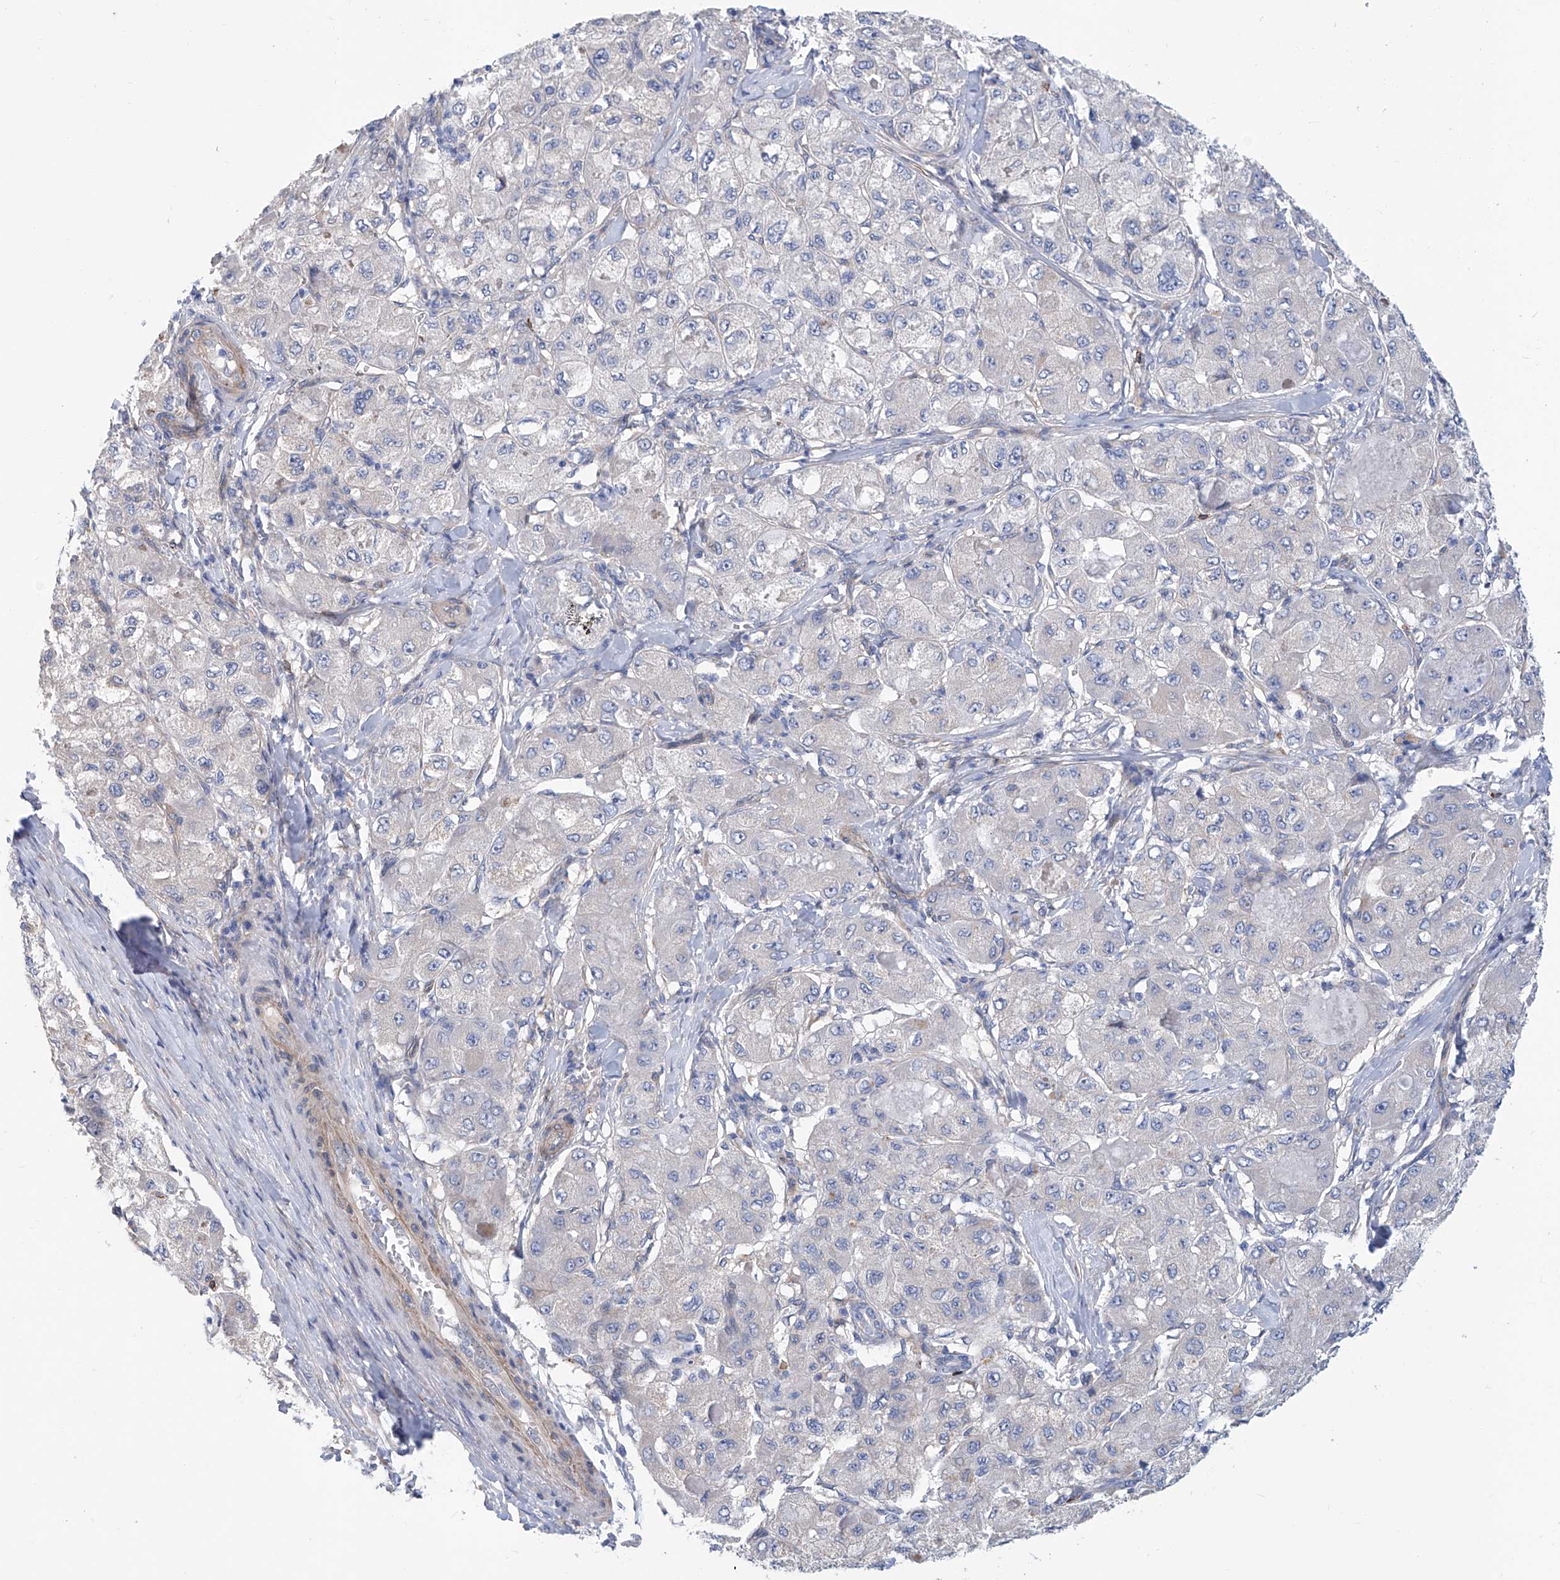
{"staining": {"intensity": "negative", "quantity": "none", "location": "none"}, "tissue": "liver cancer", "cell_type": "Tumor cells", "image_type": "cancer", "snomed": [{"axis": "morphology", "description": "Carcinoma, Hepatocellular, NOS"}, {"axis": "topography", "description": "Liver"}], "caption": "High power microscopy micrograph of an IHC photomicrograph of hepatocellular carcinoma (liver), revealing no significant positivity in tumor cells. The staining was performed using DAB (3,3'-diaminobenzidine) to visualize the protein expression in brown, while the nuclei were stained in blue with hematoxylin (Magnification: 20x).", "gene": "TNN", "patient": {"sex": "male", "age": 80}}